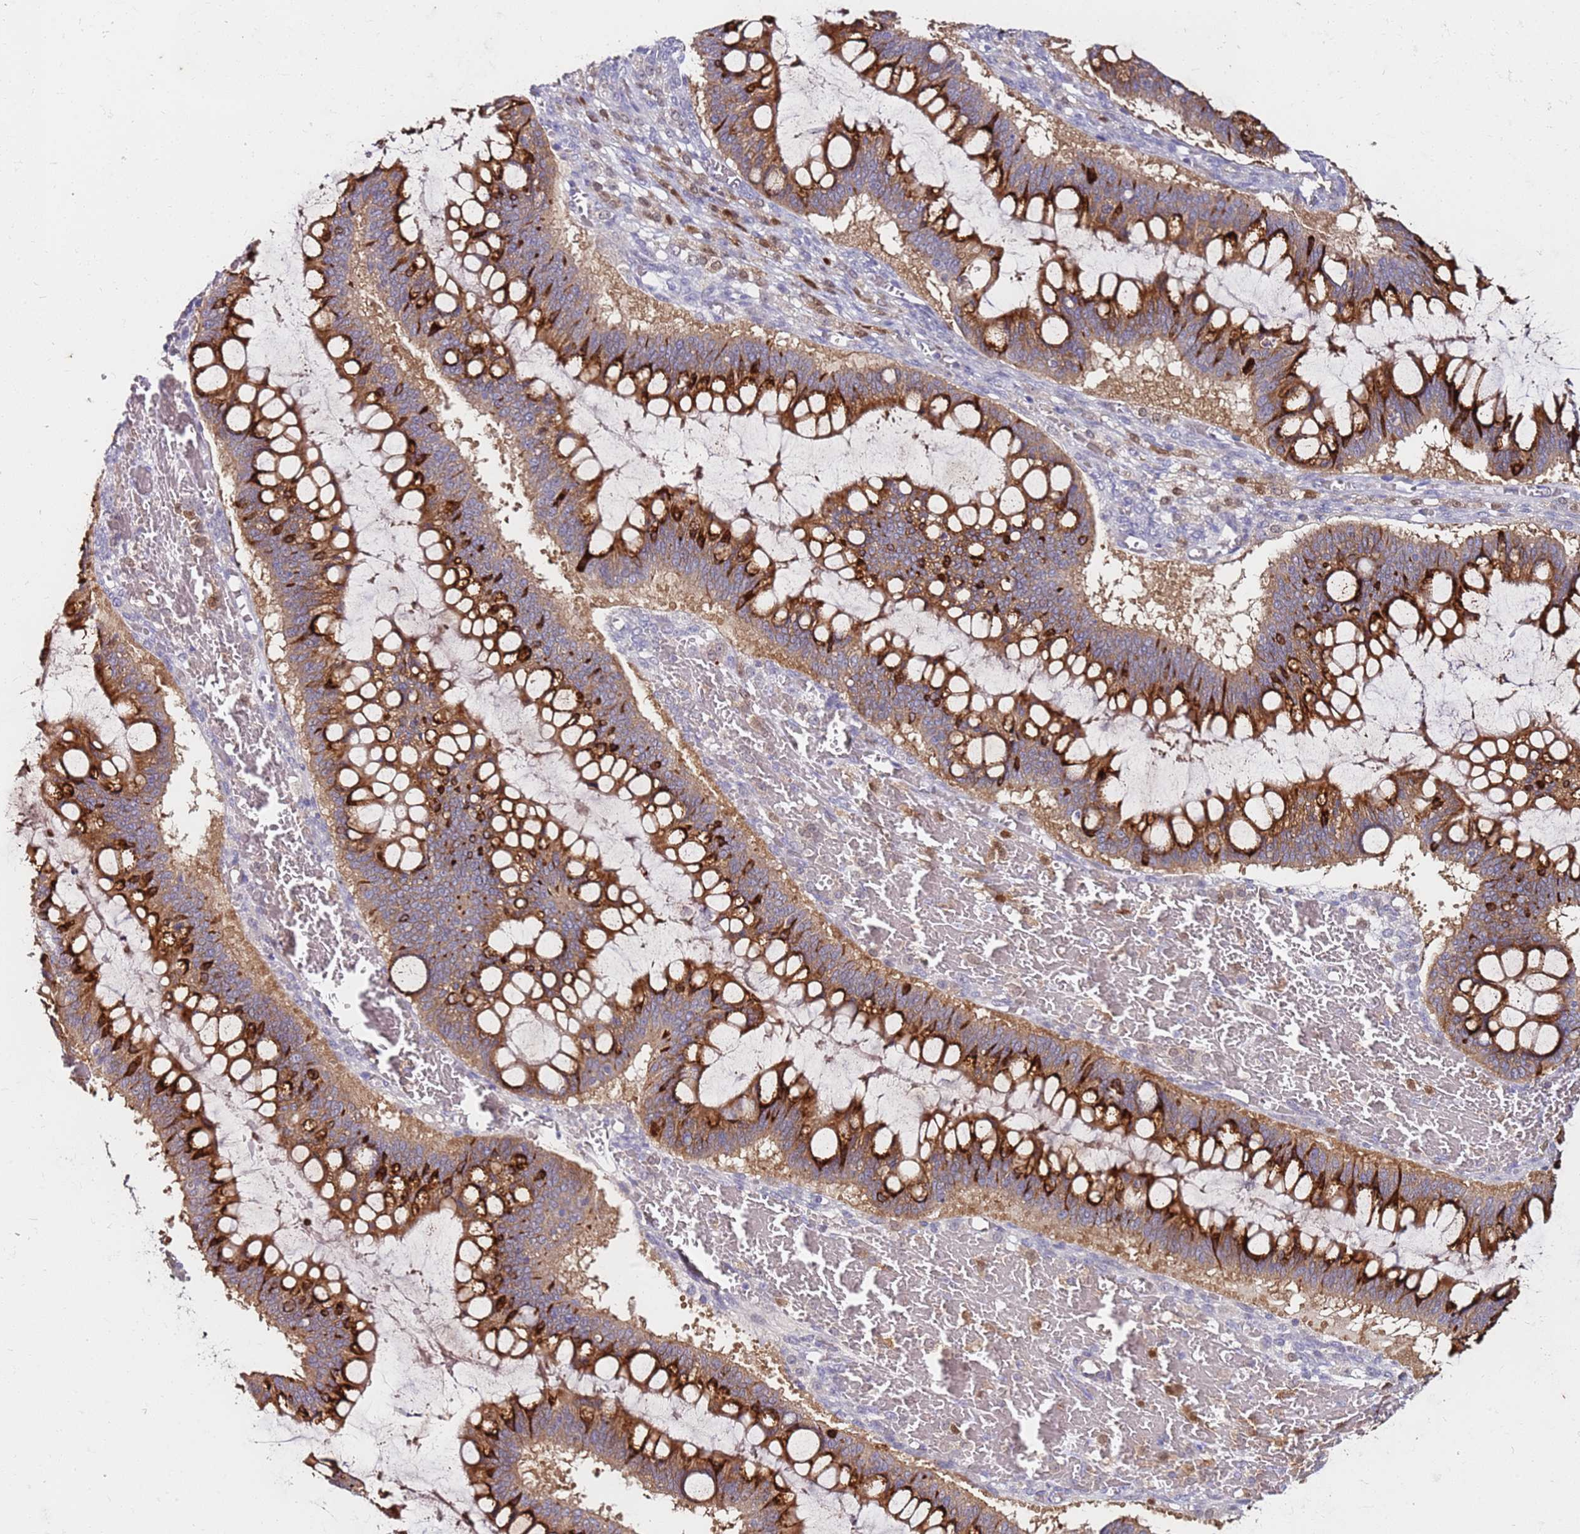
{"staining": {"intensity": "strong", "quantity": ">75%", "location": "cytoplasmic/membranous"}, "tissue": "ovarian cancer", "cell_type": "Tumor cells", "image_type": "cancer", "snomed": [{"axis": "morphology", "description": "Cystadenocarcinoma, mucinous, NOS"}, {"axis": "topography", "description": "Ovary"}], "caption": "Immunohistochemical staining of ovarian mucinous cystadenocarcinoma exhibits high levels of strong cytoplasmic/membranous protein positivity in approximately >75% of tumor cells.", "gene": "SRRM5", "patient": {"sex": "female", "age": 73}}